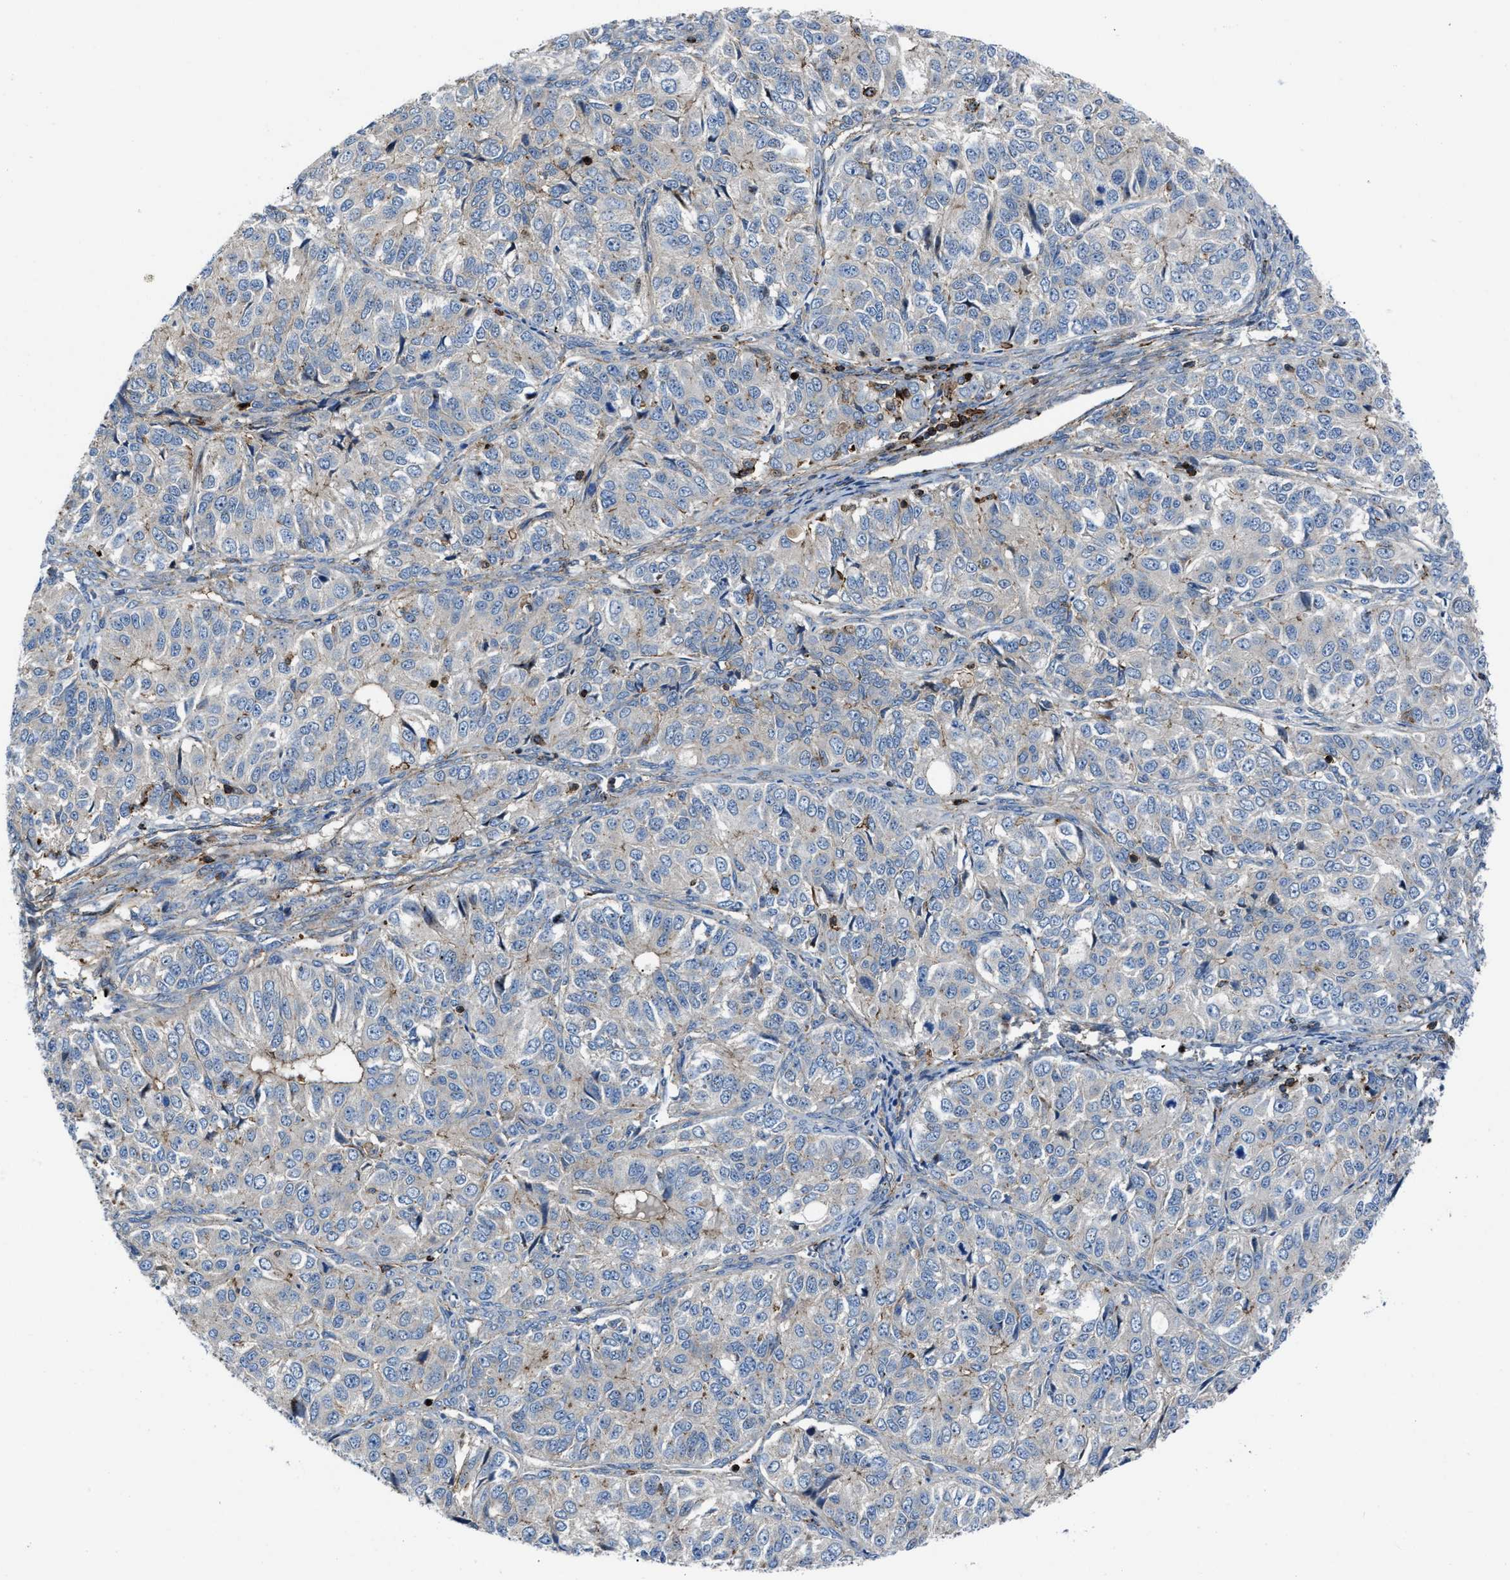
{"staining": {"intensity": "negative", "quantity": "none", "location": "none"}, "tissue": "ovarian cancer", "cell_type": "Tumor cells", "image_type": "cancer", "snomed": [{"axis": "morphology", "description": "Carcinoma, endometroid"}, {"axis": "topography", "description": "Ovary"}], "caption": "IHC of human endometroid carcinoma (ovarian) exhibits no expression in tumor cells.", "gene": "AGPAT2", "patient": {"sex": "female", "age": 51}}